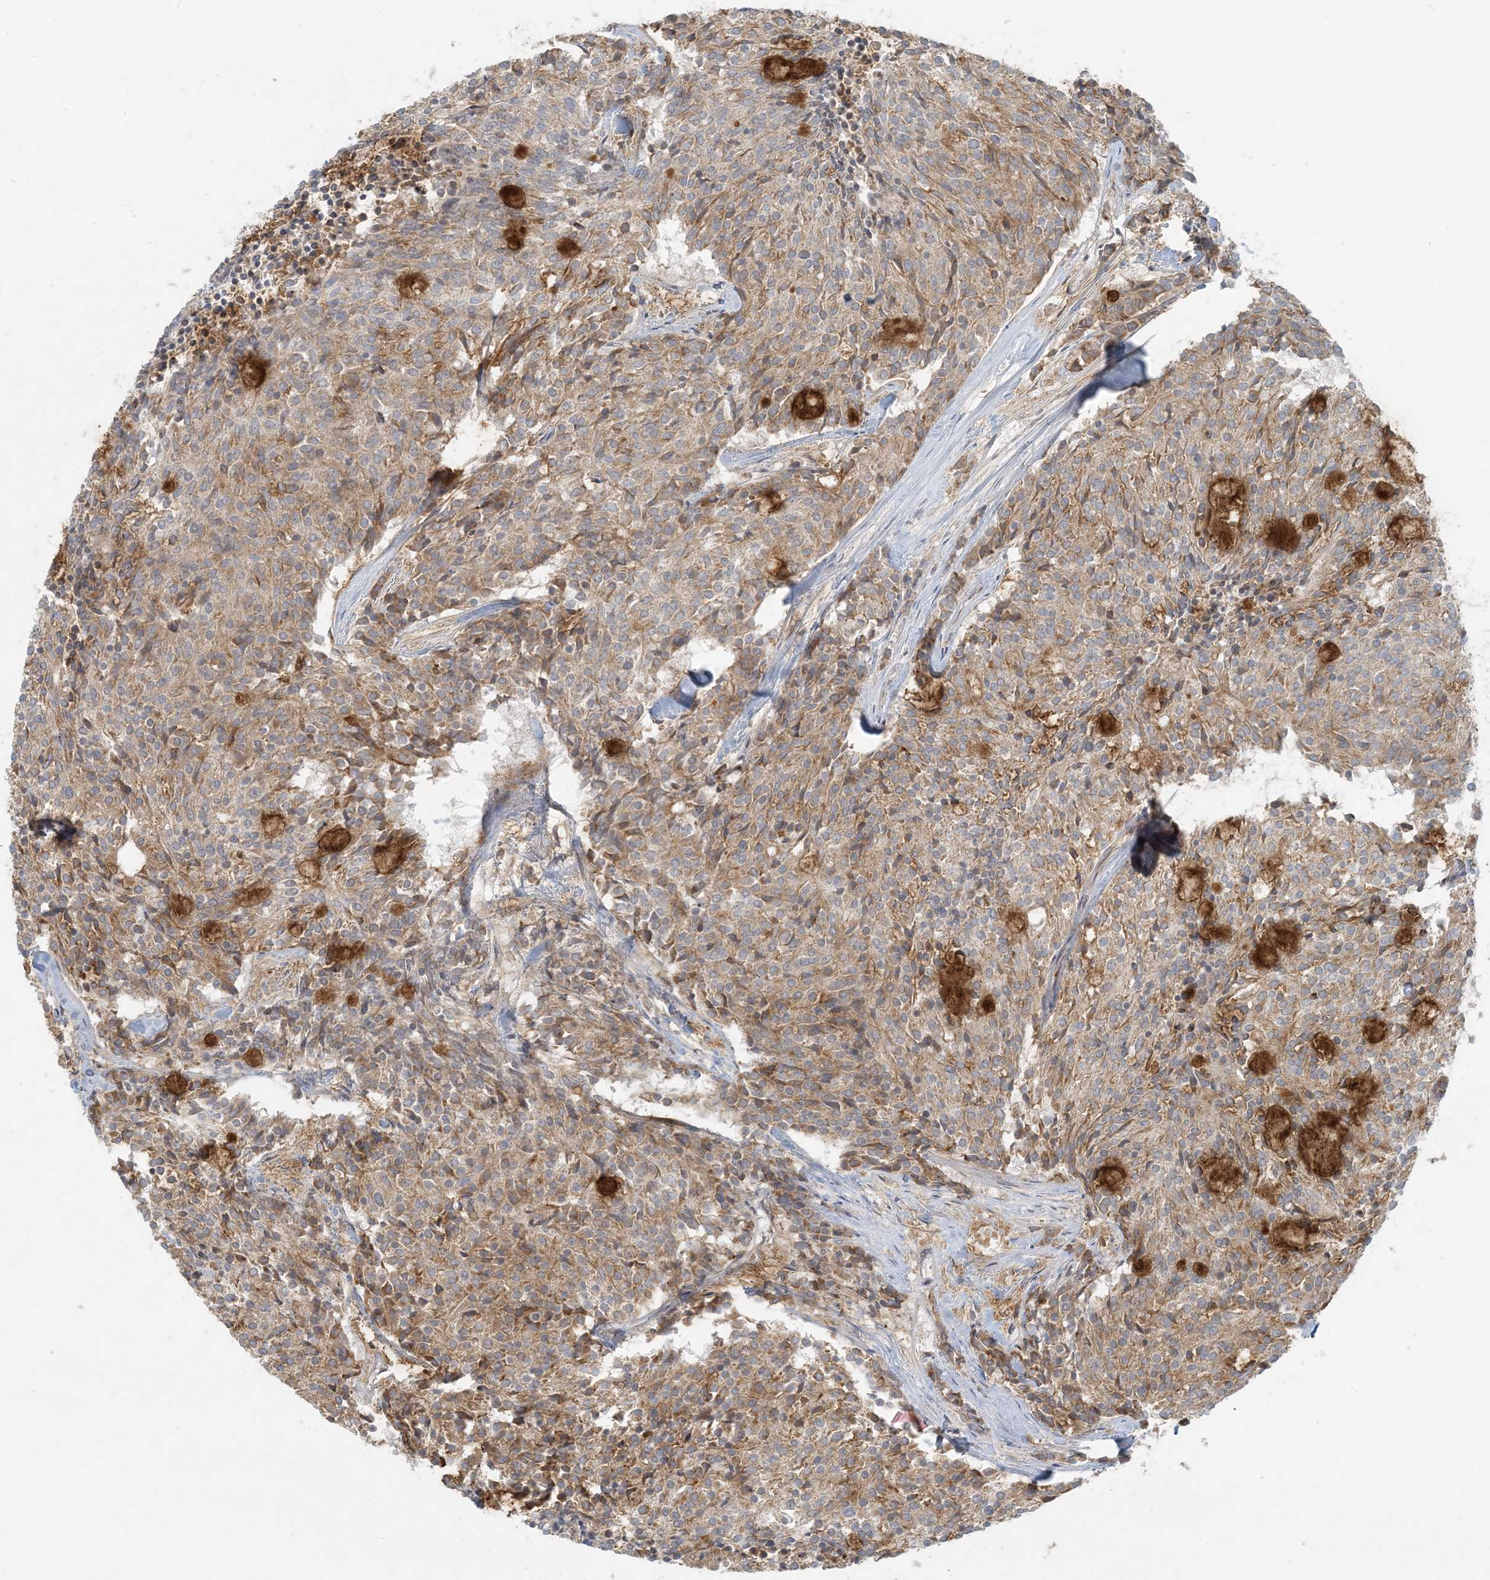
{"staining": {"intensity": "weak", "quantity": ">75%", "location": "cytoplasmic/membranous"}, "tissue": "carcinoid", "cell_type": "Tumor cells", "image_type": "cancer", "snomed": [{"axis": "morphology", "description": "Carcinoid, malignant, NOS"}, {"axis": "topography", "description": "Pancreas"}], "caption": "Immunohistochemical staining of human carcinoid exhibits low levels of weak cytoplasmic/membranous protein expression in about >75% of tumor cells.", "gene": "HACL1", "patient": {"sex": "female", "age": 54}}